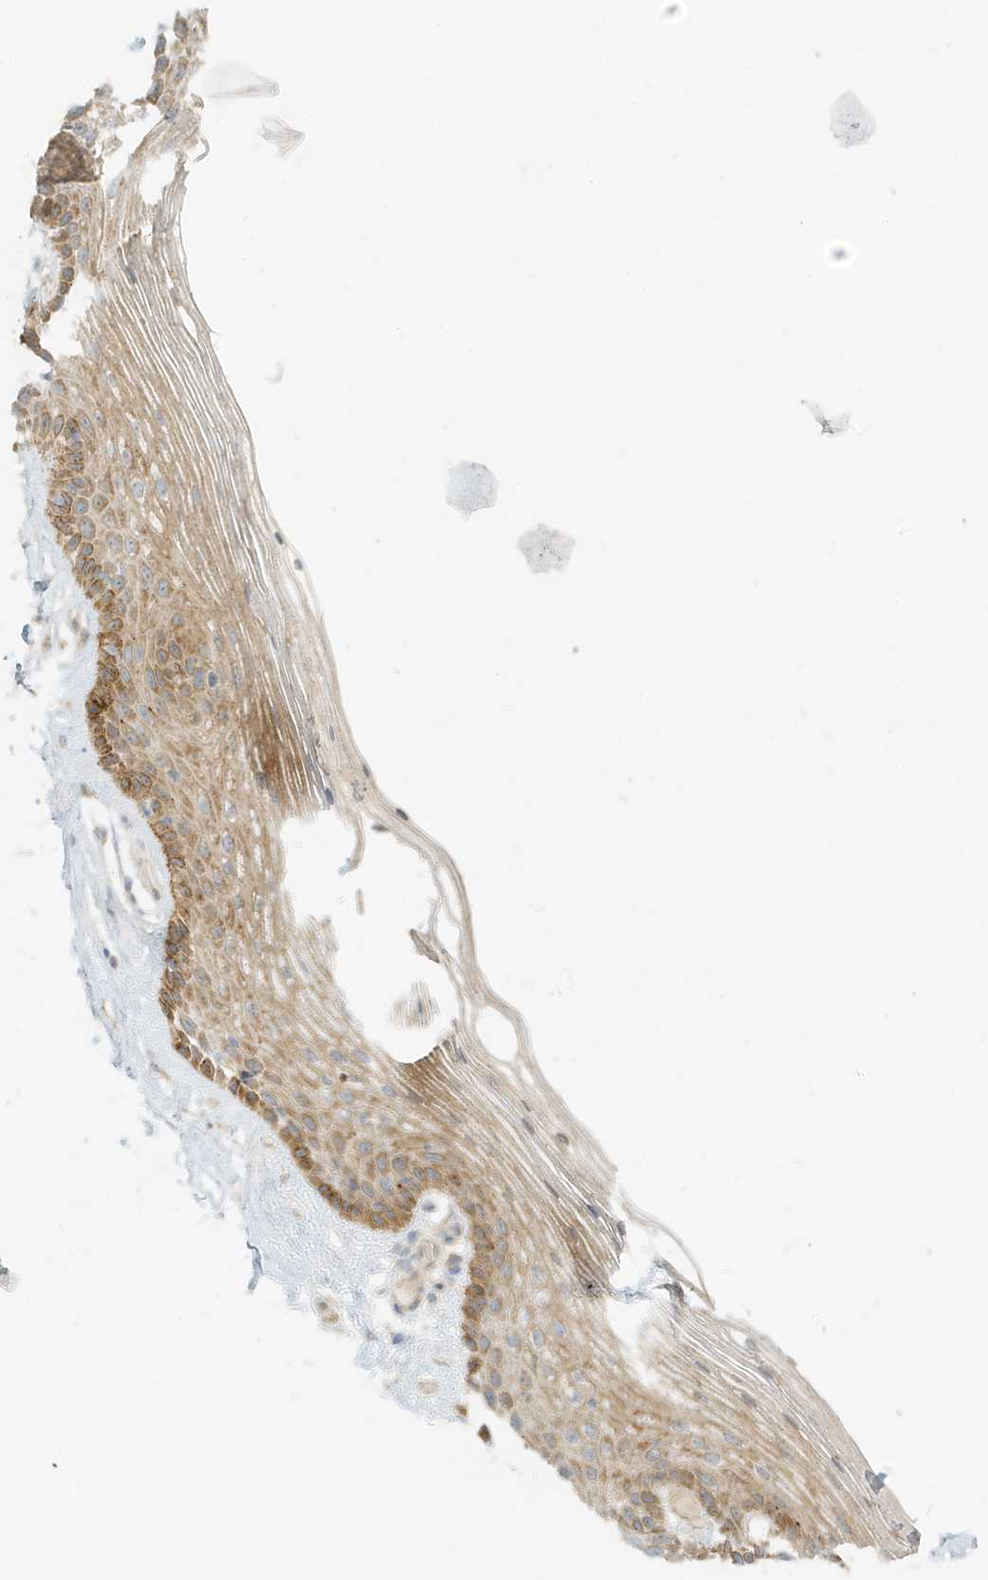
{"staining": {"intensity": "moderate", "quantity": "25%-75%", "location": "cytoplasmic/membranous"}, "tissue": "vagina", "cell_type": "Squamous epithelial cells", "image_type": "normal", "snomed": [{"axis": "morphology", "description": "Normal tissue, NOS"}, {"axis": "topography", "description": "Vagina"}], "caption": "Human vagina stained for a protein (brown) demonstrates moderate cytoplasmic/membranous positive staining in about 25%-75% of squamous epithelial cells.", "gene": "MCOLN1", "patient": {"sex": "female", "age": 46}}